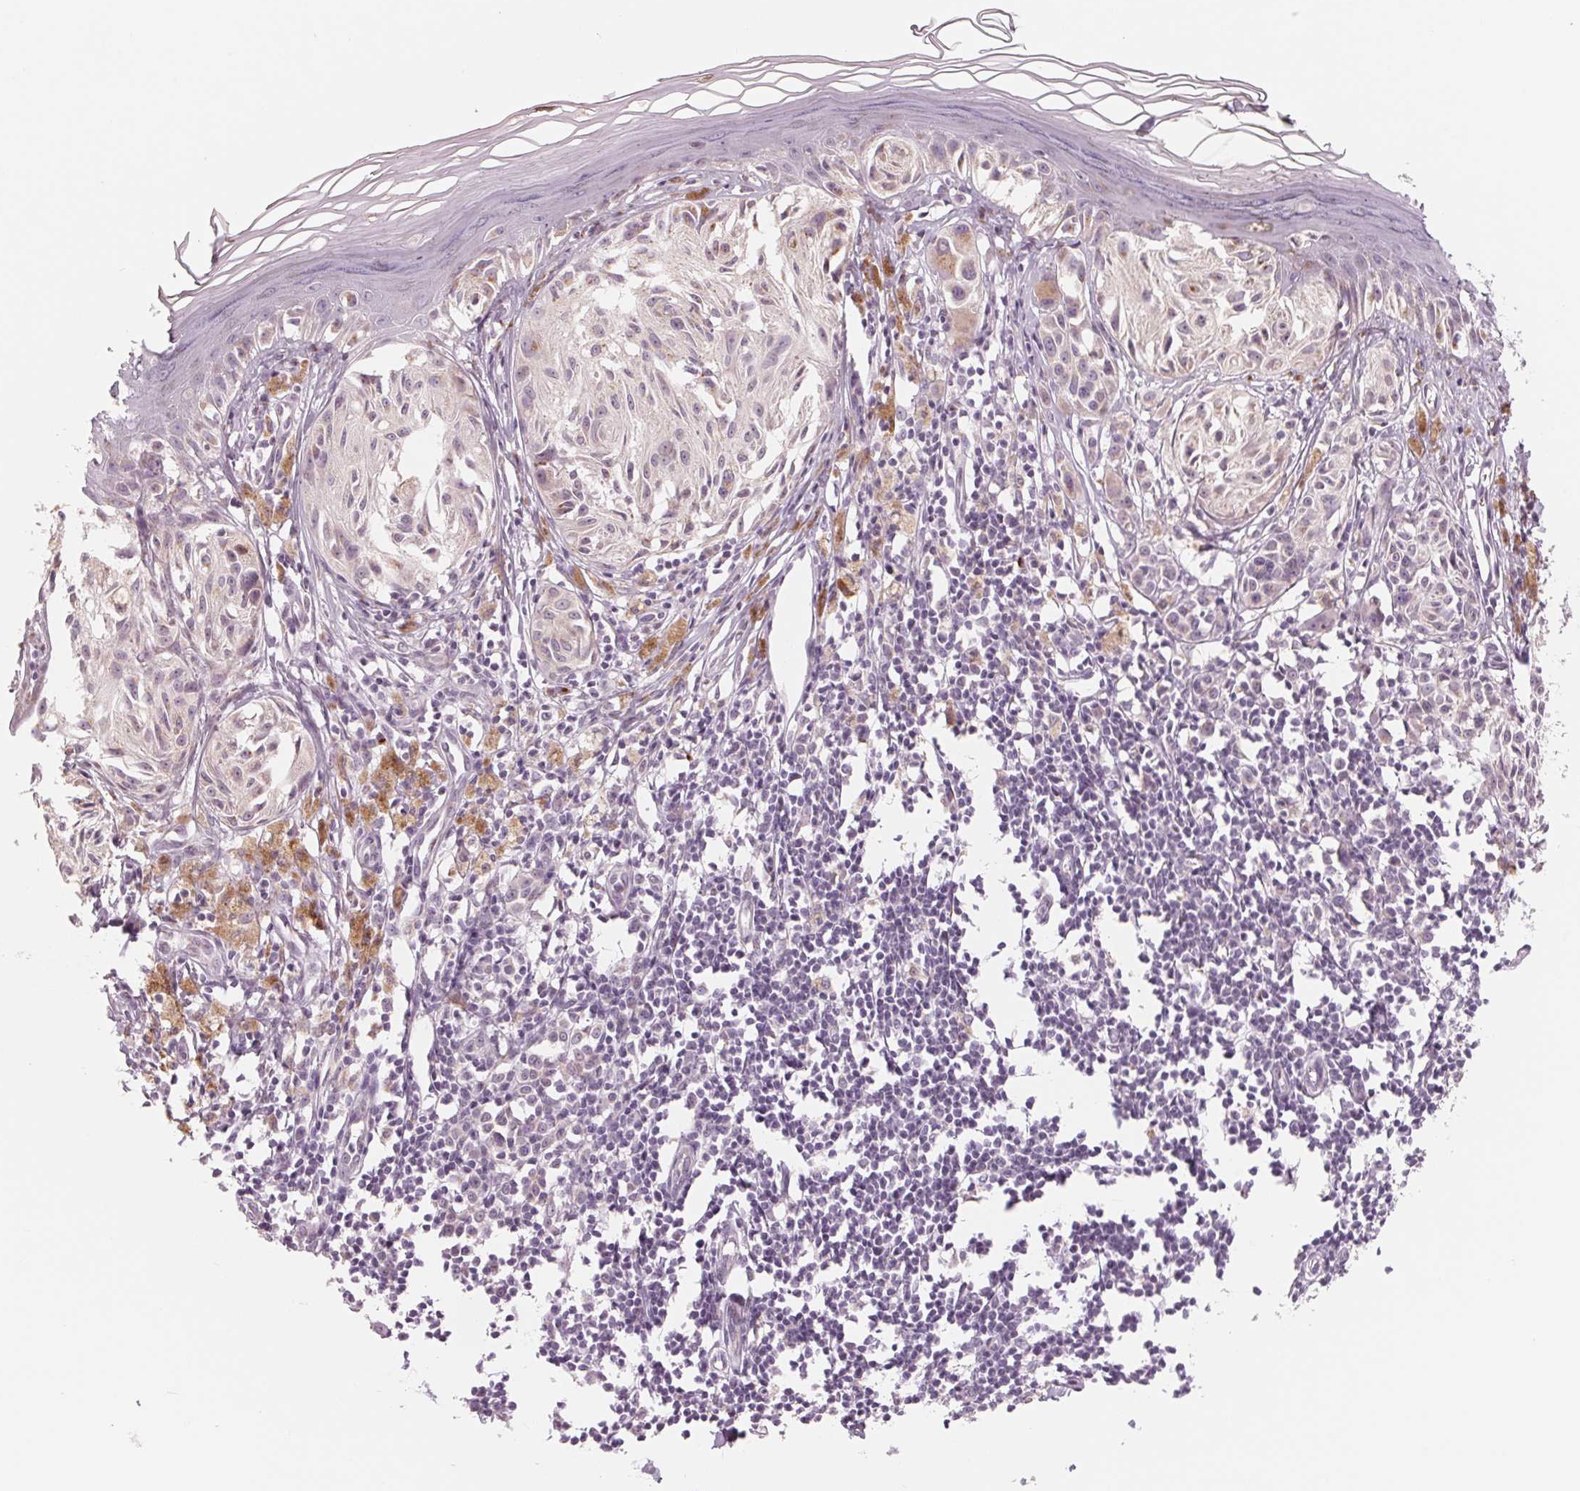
{"staining": {"intensity": "negative", "quantity": "none", "location": "none"}, "tissue": "melanoma", "cell_type": "Tumor cells", "image_type": "cancer", "snomed": [{"axis": "morphology", "description": "Malignant melanoma, NOS"}, {"axis": "topography", "description": "Skin"}], "caption": "Tumor cells are negative for brown protein staining in malignant melanoma.", "gene": "IL9R", "patient": {"sex": "female", "age": 38}}